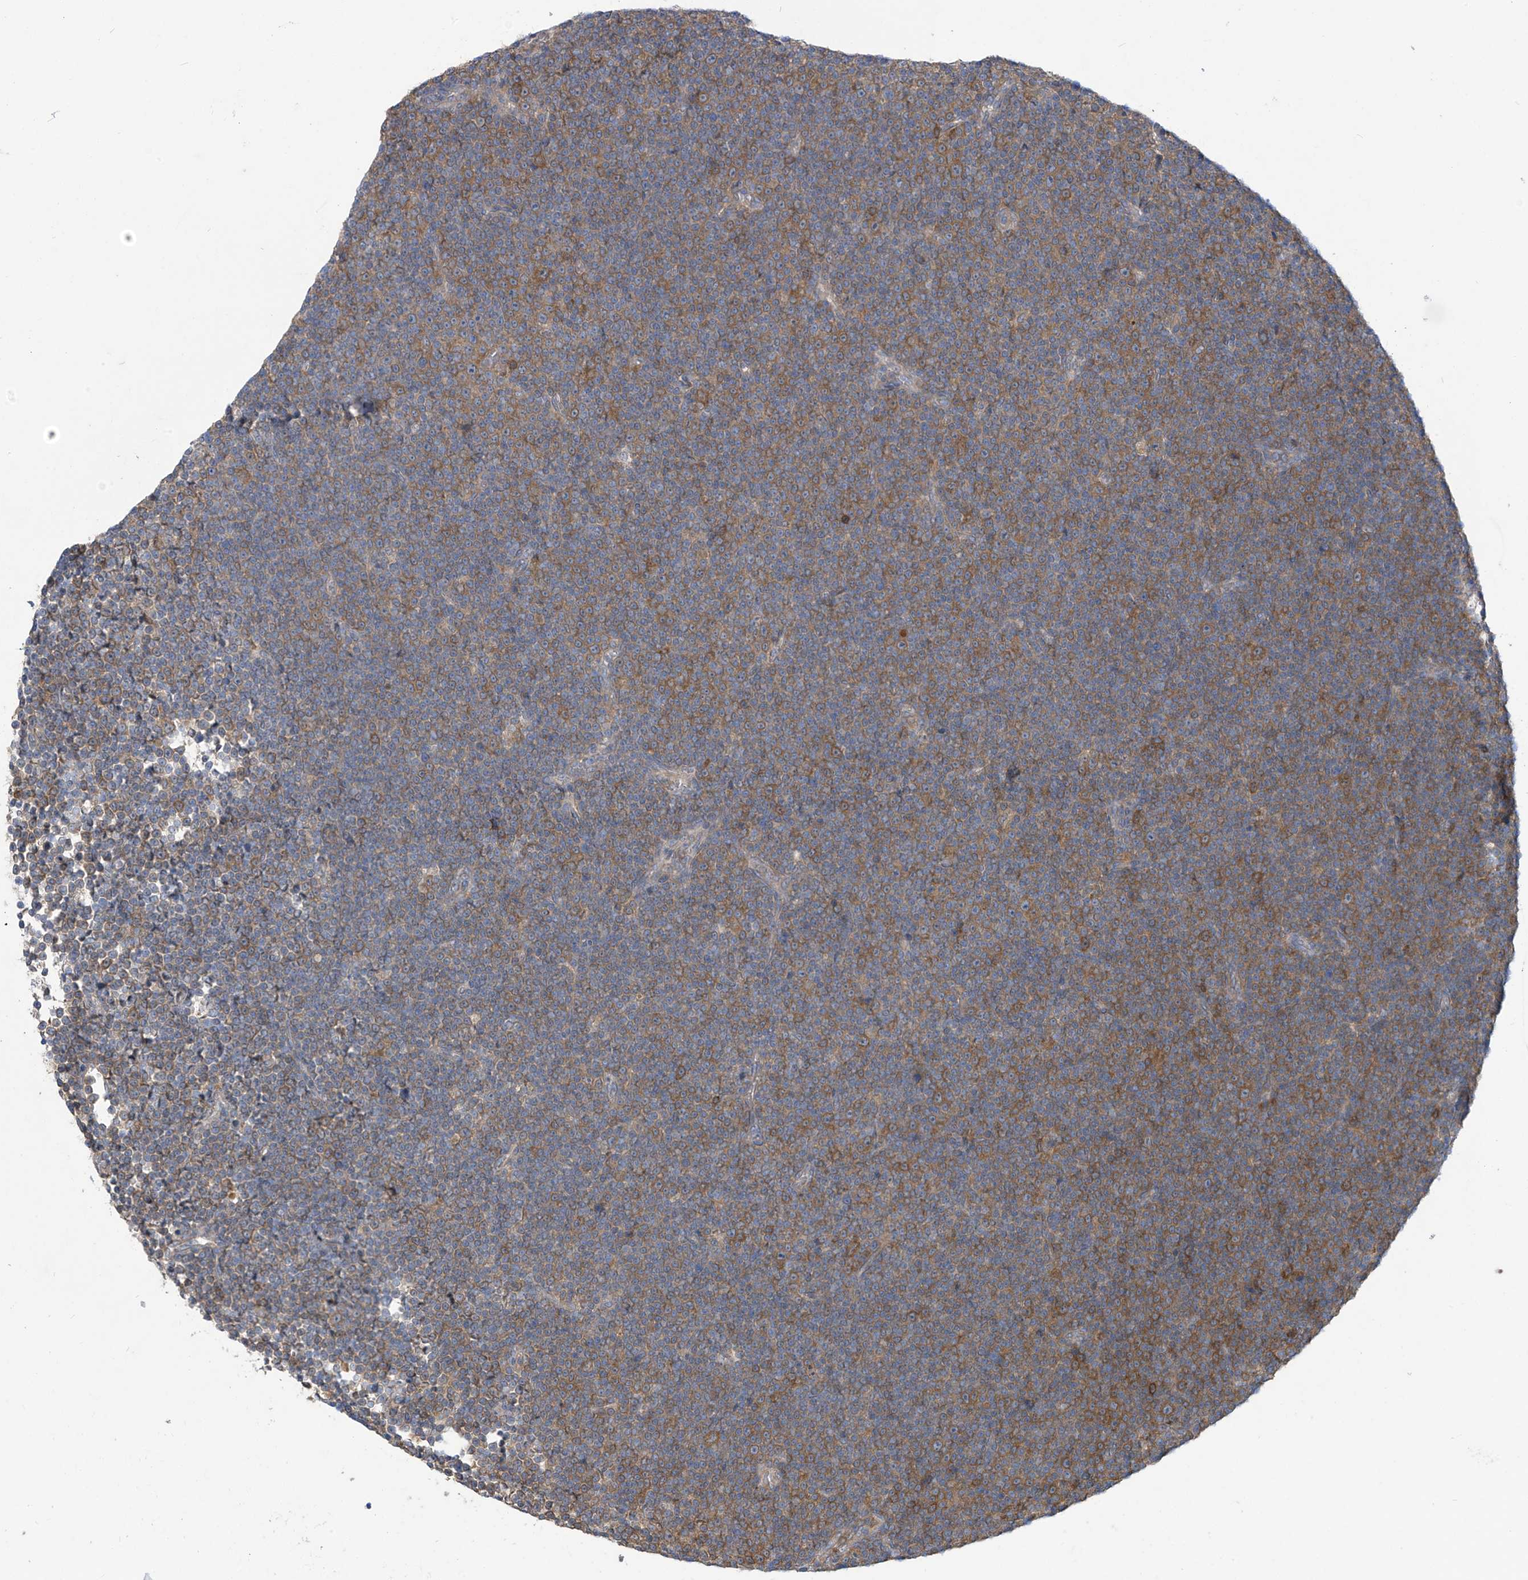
{"staining": {"intensity": "moderate", "quantity": ">75%", "location": "cytoplasmic/membranous"}, "tissue": "lymphoma", "cell_type": "Tumor cells", "image_type": "cancer", "snomed": [{"axis": "morphology", "description": "Malignant lymphoma, non-Hodgkin's type, Low grade"}, {"axis": "topography", "description": "Lymph node"}], "caption": "Lymphoma tissue reveals moderate cytoplasmic/membranous expression in approximately >75% of tumor cells", "gene": "ADI1", "patient": {"sex": "female", "age": 67}}